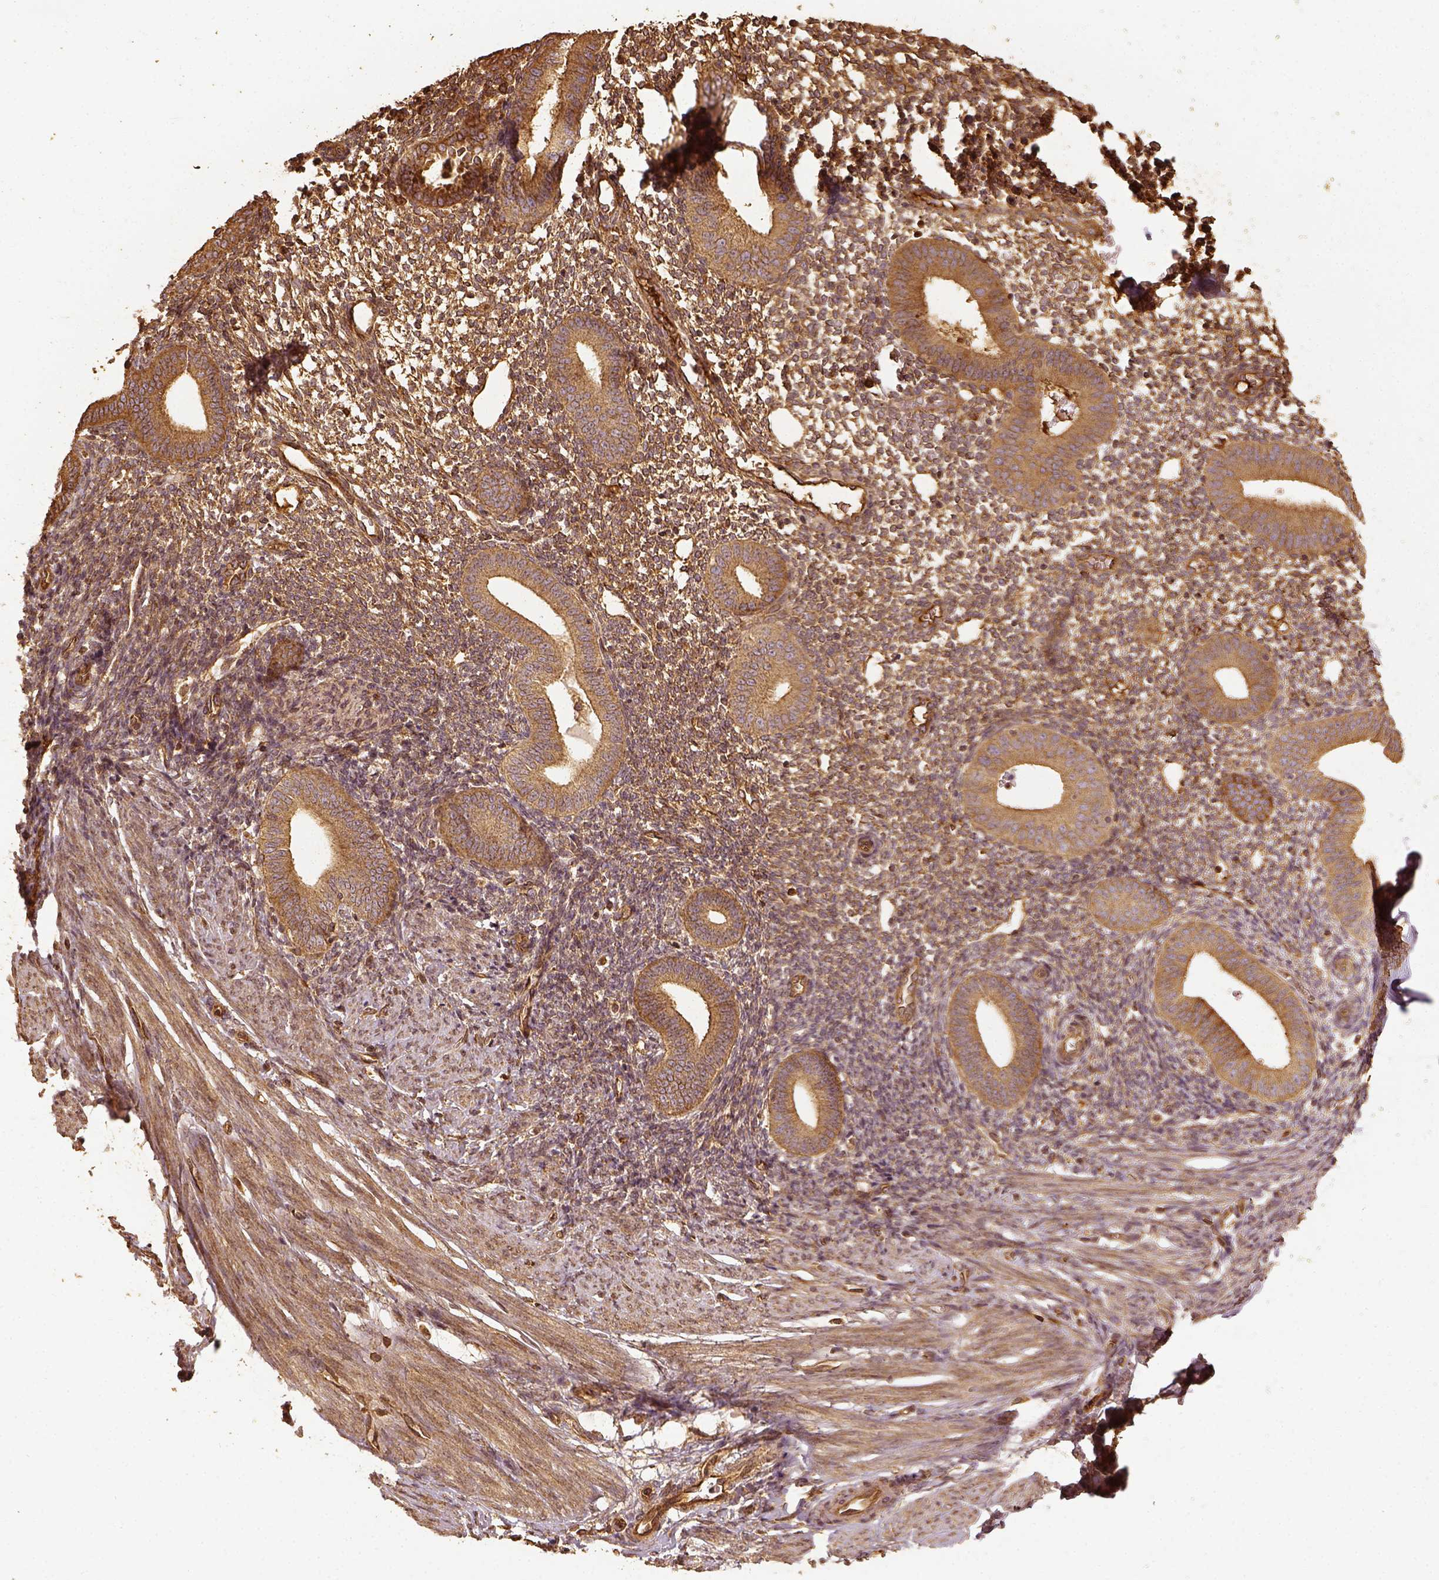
{"staining": {"intensity": "moderate", "quantity": "25%-75%", "location": "cytoplasmic/membranous"}, "tissue": "endometrium", "cell_type": "Cells in endometrial stroma", "image_type": "normal", "snomed": [{"axis": "morphology", "description": "Normal tissue, NOS"}, {"axis": "topography", "description": "Endometrium"}], "caption": "Protein staining displays moderate cytoplasmic/membranous positivity in approximately 25%-75% of cells in endometrial stroma in benign endometrium. The staining was performed using DAB (3,3'-diaminobenzidine), with brown indicating positive protein expression. Nuclei are stained blue with hematoxylin.", "gene": "VEGFA", "patient": {"sex": "female", "age": 40}}